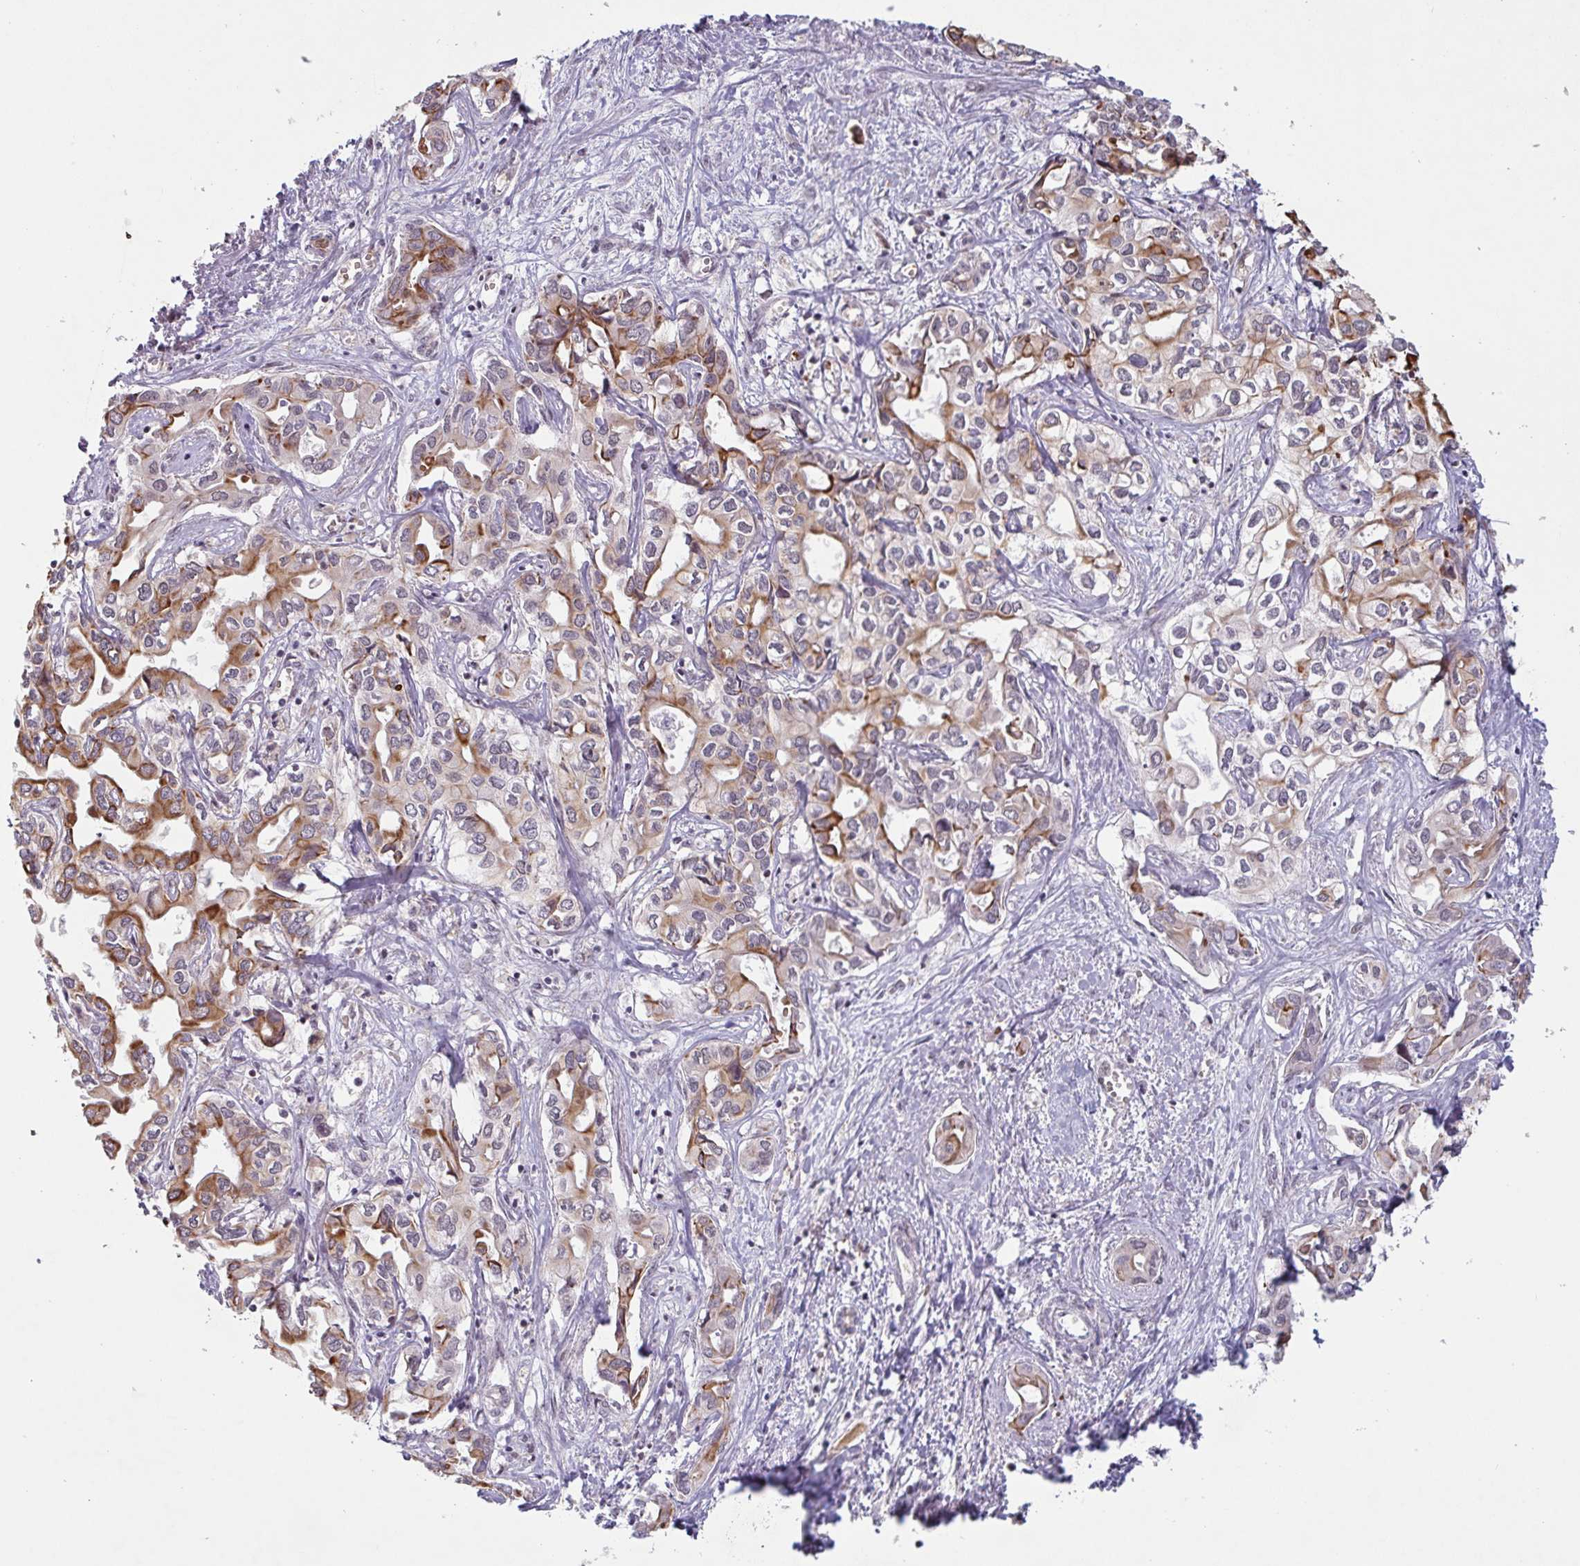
{"staining": {"intensity": "moderate", "quantity": "25%-75%", "location": "cytoplasmic/membranous"}, "tissue": "liver cancer", "cell_type": "Tumor cells", "image_type": "cancer", "snomed": [{"axis": "morphology", "description": "Cholangiocarcinoma"}, {"axis": "topography", "description": "Liver"}], "caption": "Cholangiocarcinoma (liver) stained with immunohistochemistry (IHC) exhibits moderate cytoplasmic/membranous positivity in approximately 25%-75% of tumor cells. (Stains: DAB in brown, nuclei in blue, Microscopy: brightfield microscopy at high magnification).", "gene": "NLRP13", "patient": {"sex": "female", "age": 64}}